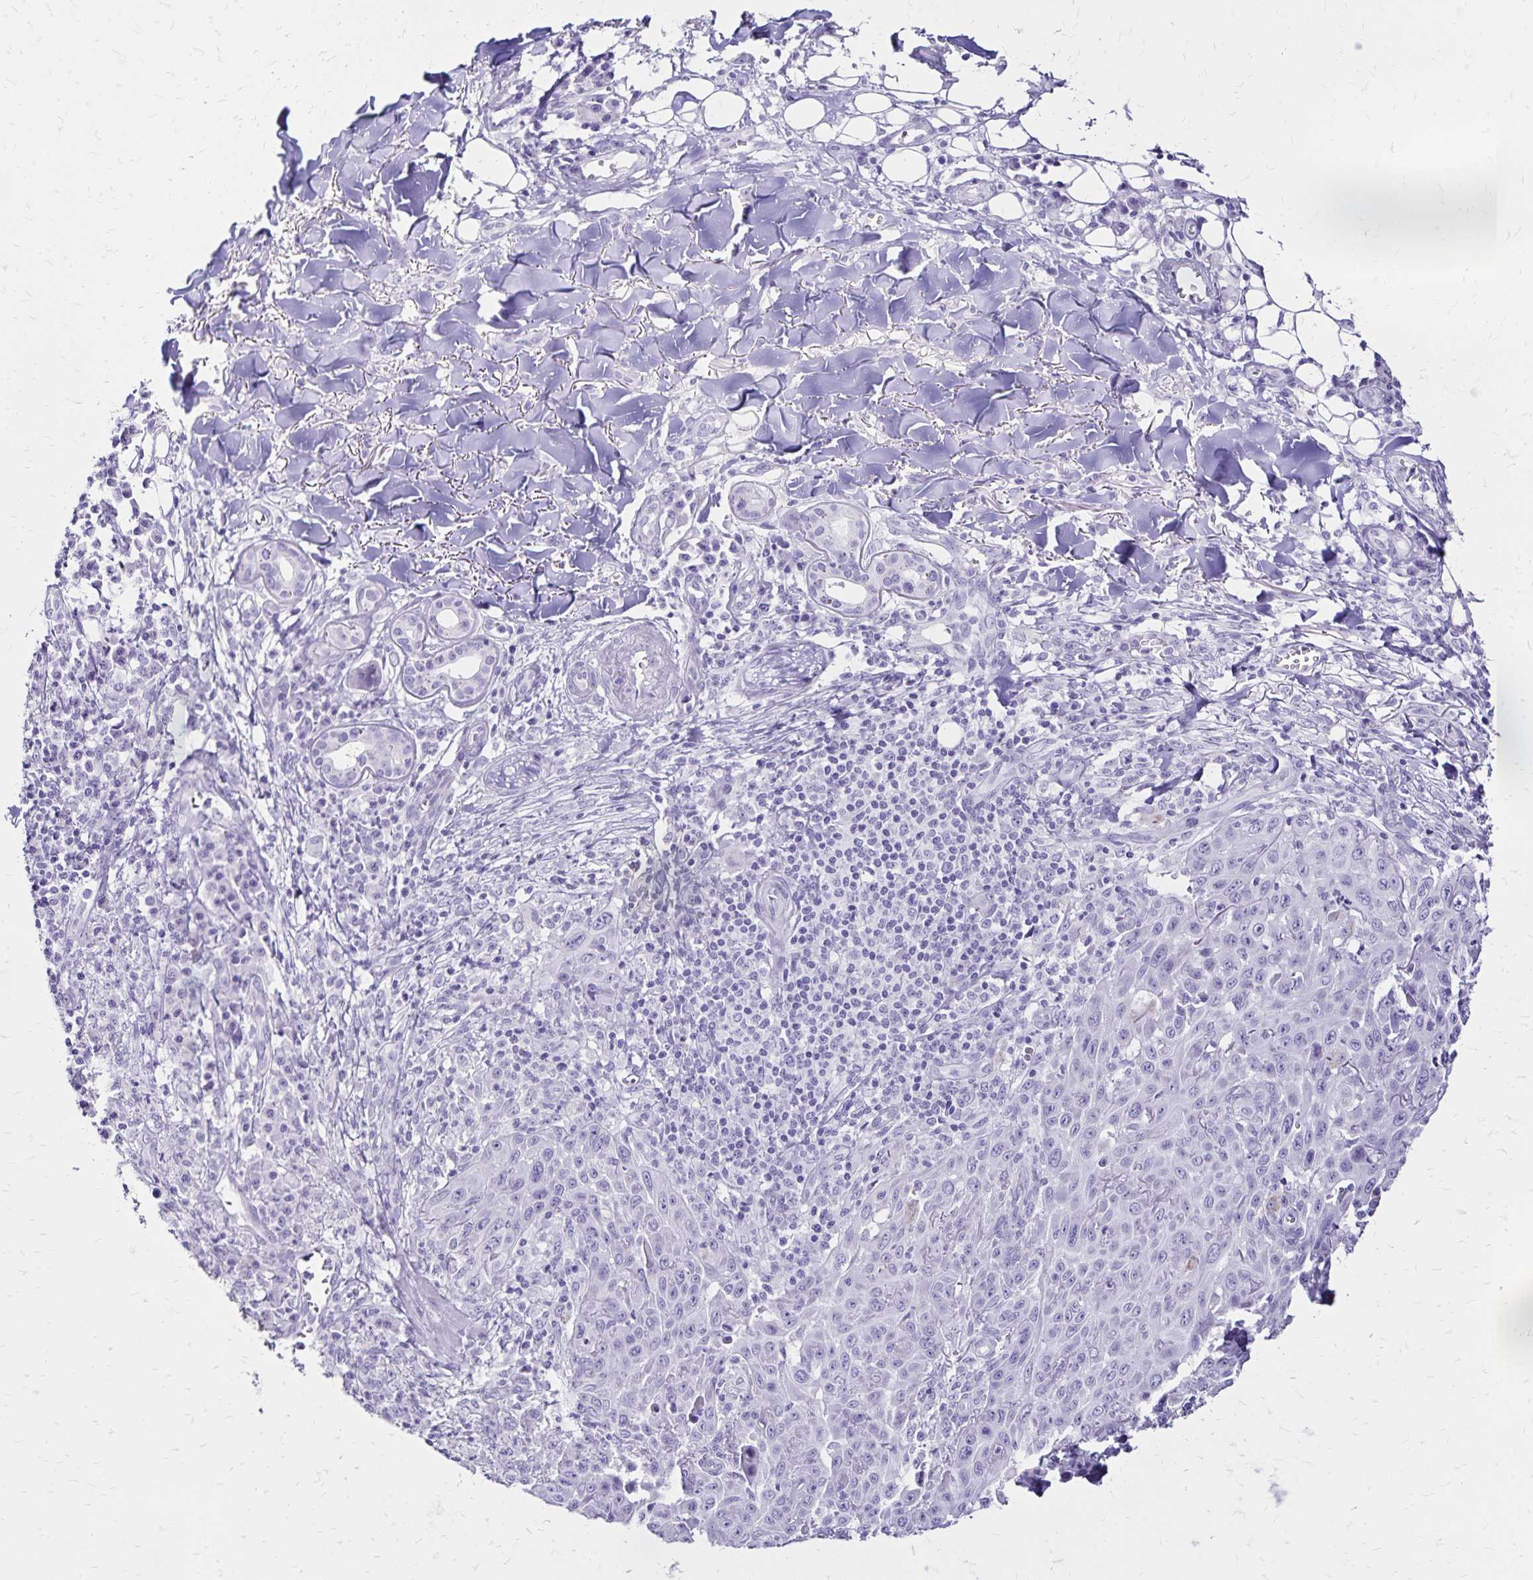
{"staining": {"intensity": "negative", "quantity": "none", "location": "none"}, "tissue": "skin cancer", "cell_type": "Tumor cells", "image_type": "cancer", "snomed": [{"axis": "morphology", "description": "Squamous cell carcinoma, NOS"}, {"axis": "topography", "description": "Skin"}], "caption": "DAB (3,3'-diaminobenzidine) immunohistochemical staining of human skin cancer (squamous cell carcinoma) displays no significant expression in tumor cells.", "gene": "LIN28B", "patient": {"sex": "male", "age": 75}}